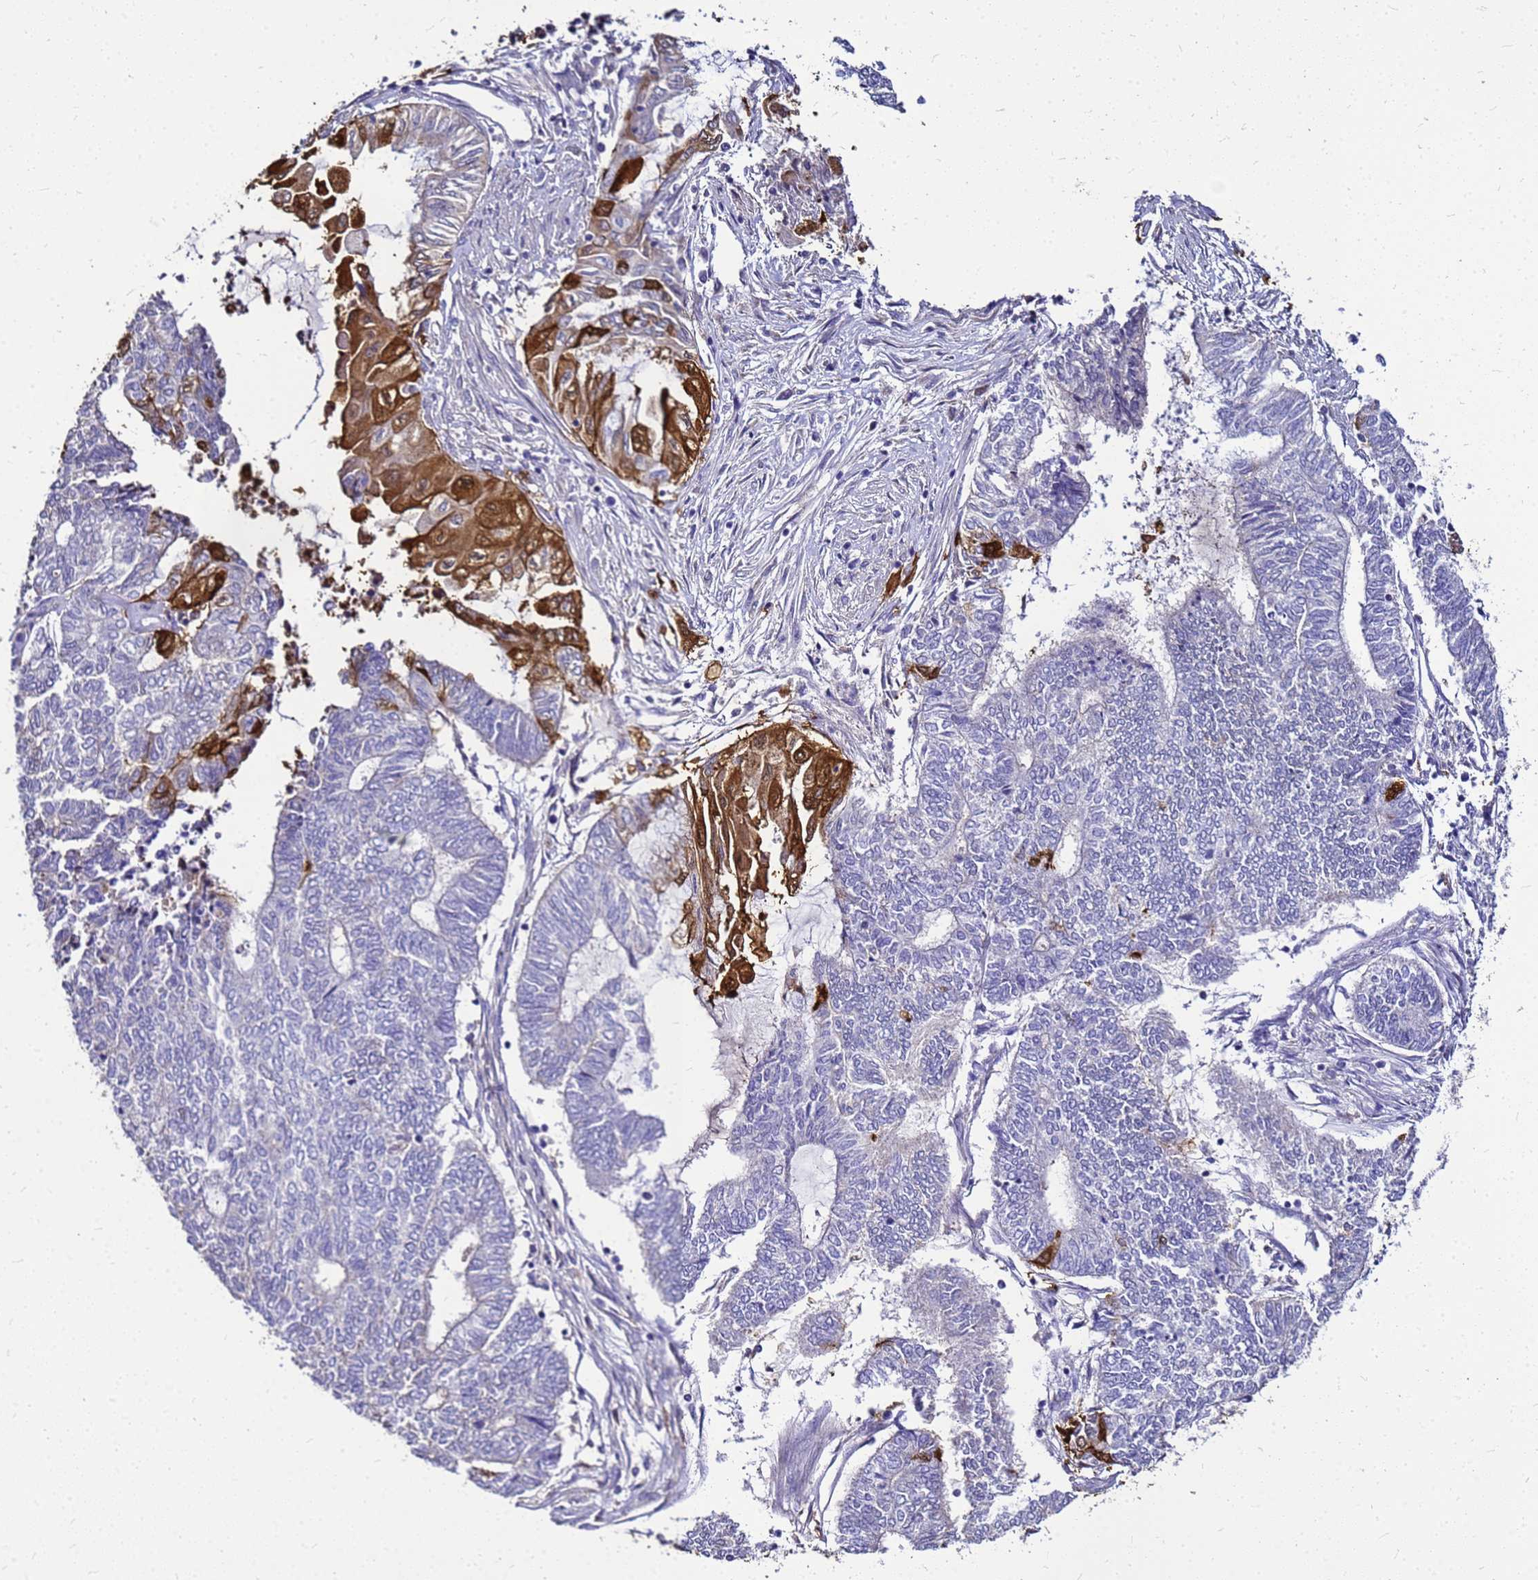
{"staining": {"intensity": "strong", "quantity": "<25%", "location": "cytoplasmic/membranous,nuclear"}, "tissue": "endometrial cancer", "cell_type": "Tumor cells", "image_type": "cancer", "snomed": [{"axis": "morphology", "description": "Adenocarcinoma, NOS"}, {"axis": "topography", "description": "Uterus"}, {"axis": "topography", "description": "Endometrium"}], "caption": "This micrograph exhibits adenocarcinoma (endometrial) stained with immunohistochemistry to label a protein in brown. The cytoplasmic/membranous and nuclear of tumor cells show strong positivity for the protein. Nuclei are counter-stained blue.", "gene": "S100A2", "patient": {"sex": "female", "age": 70}}